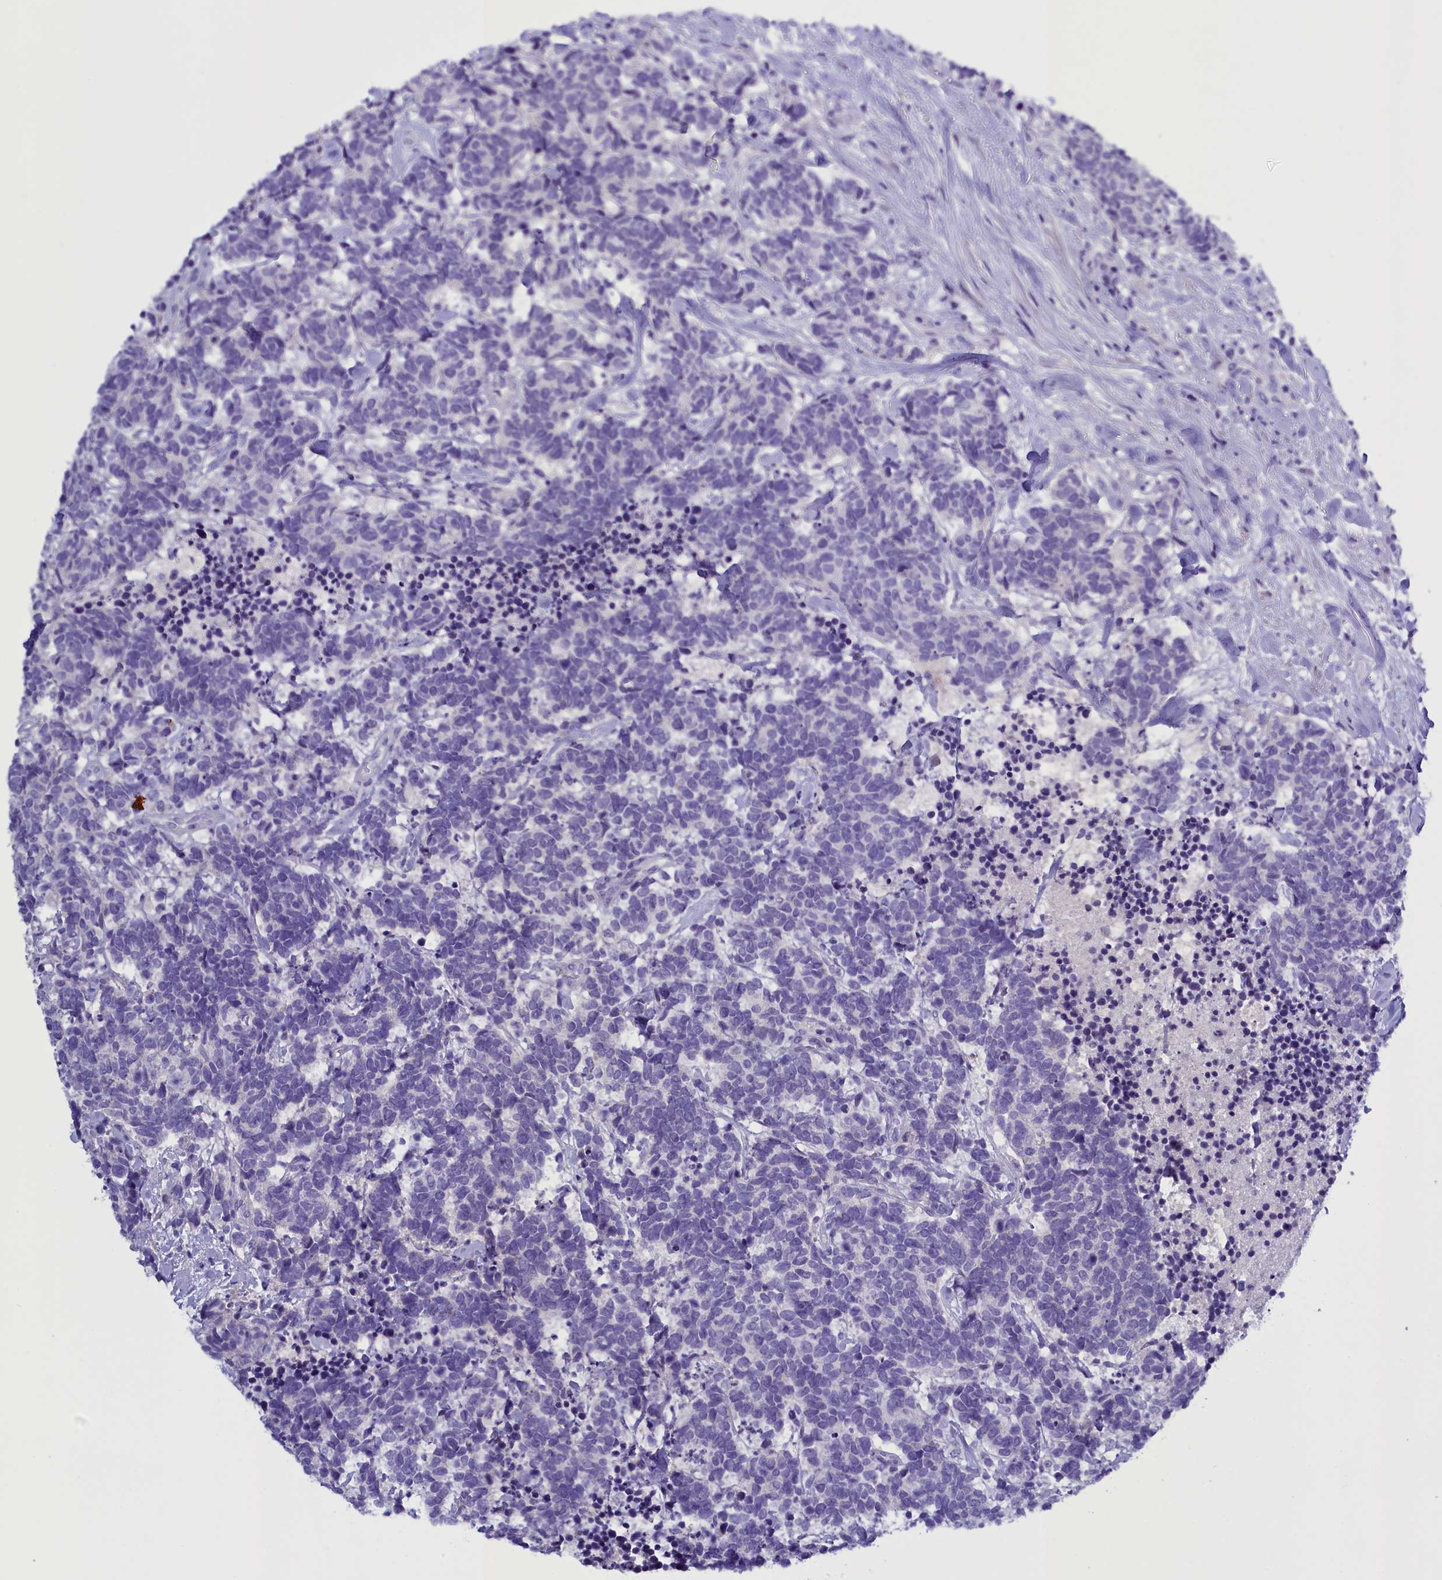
{"staining": {"intensity": "negative", "quantity": "none", "location": "none"}, "tissue": "carcinoid", "cell_type": "Tumor cells", "image_type": "cancer", "snomed": [{"axis": "morphology", "description": "Carcinoma, NOS"}, {"axis": "morphology", "description": "Carcinoid, malignant, NOS"}, {"axis": "topography", "description": "Prostate"}], "caption": "High power microscopy micrograph of an immunohistochemistry (IHC) photomicrograph of carcinoid, revealing no significant positivity in tumor cells.", "gene": "RTTN", "patient": {"sex": "male", "age": 57}}